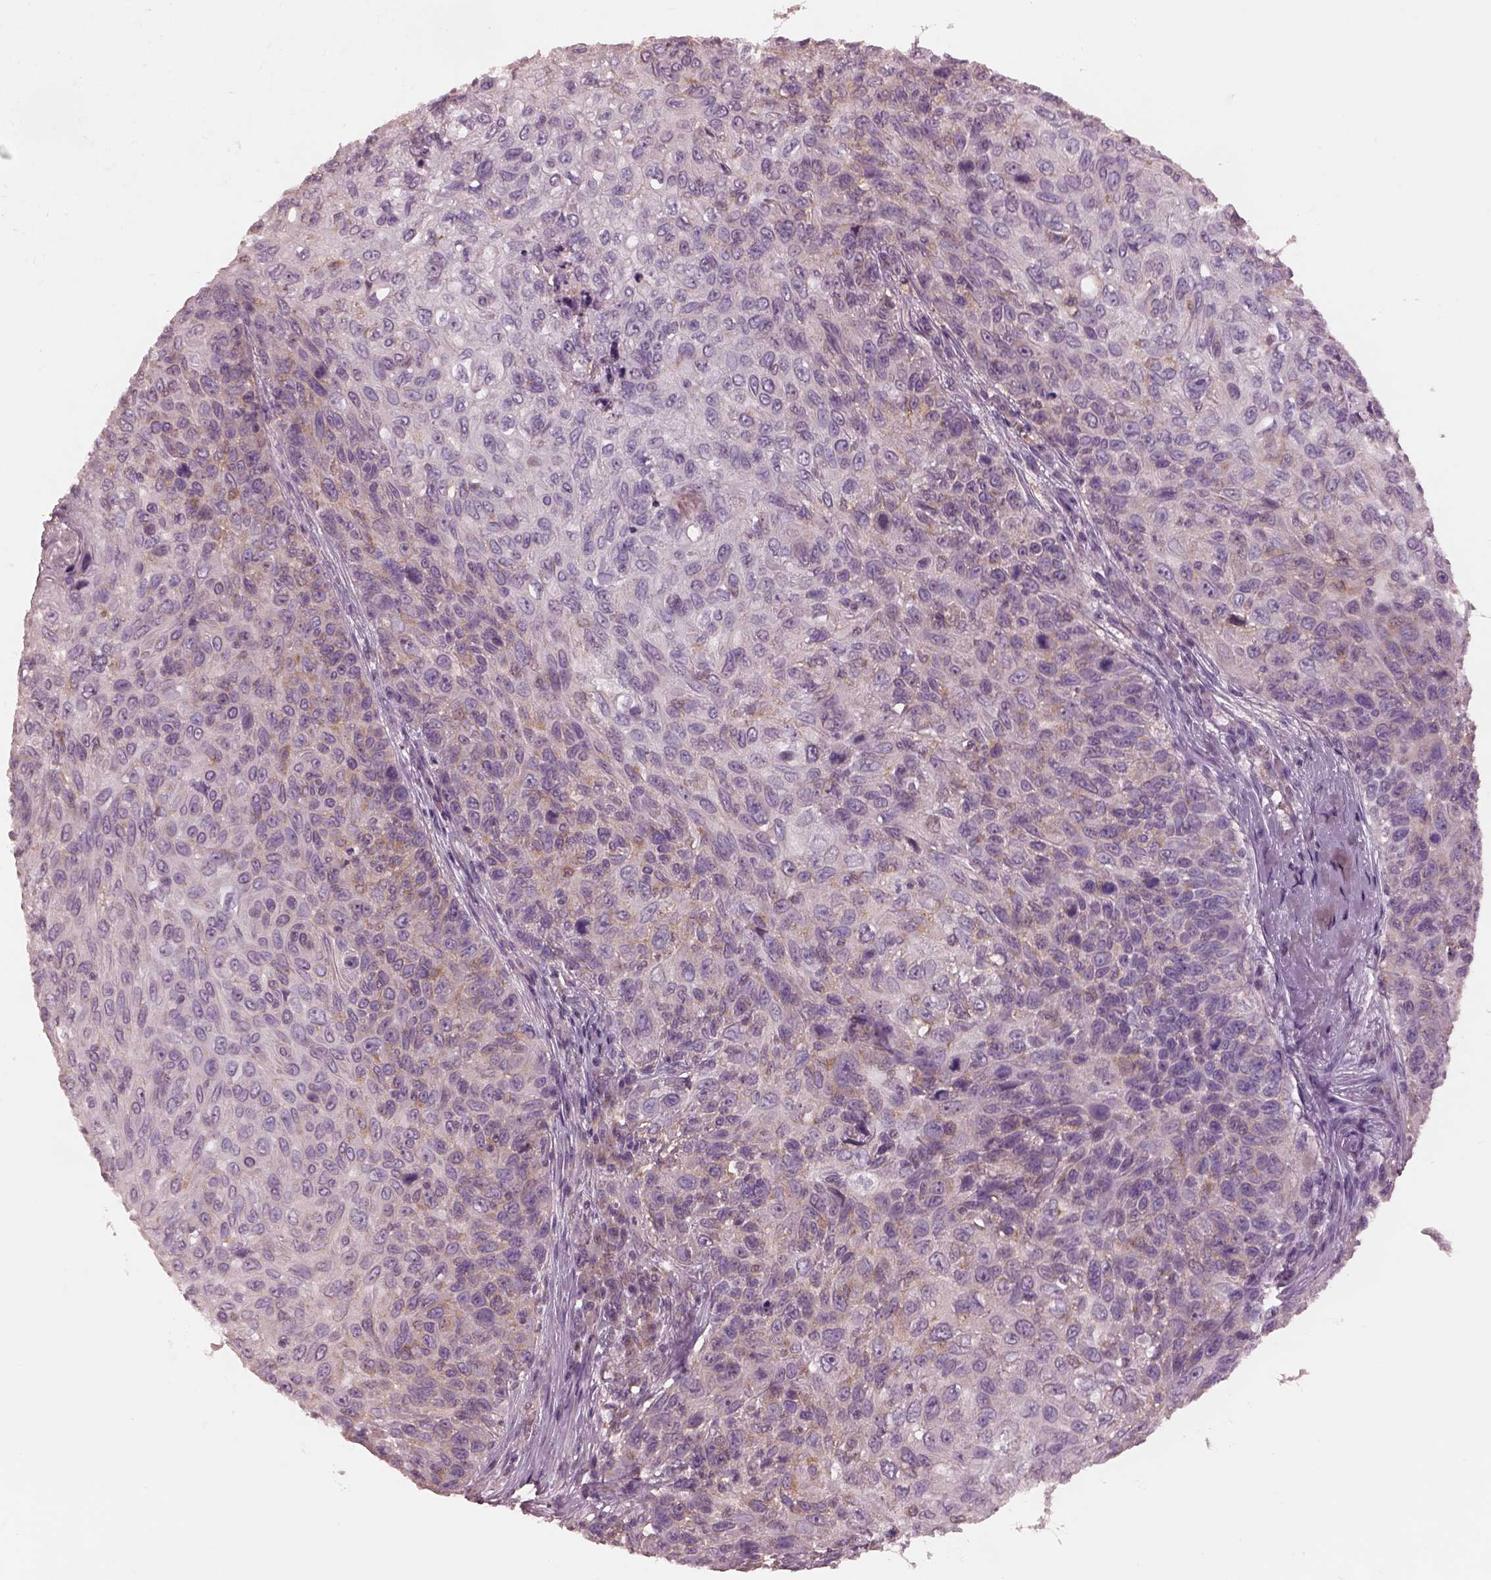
{"staining": {"intensity": "weak", "quantity": "<25%", "location": "cytoplasmic/membranous"}, "tissue": "skin cancer", "cell_type": "Tumor cells", "image_type": "cancer", "snomed": [{"axis": "morphology", "description": "Squamous cell carcinoma, NOS"}, {"axis": "topography", "description": "Skin"}], "caption": "IHC histopathology image of skin cancer (squamous cell carcinoma) stained for a protein (brown), which demonstrates no positivity in tumor cells. (Immunohistochemistry (ihc), brightfield microscopy, high magnification).", "gene": "PRKACG", "patient": {"sex": "male", "age": 92}}